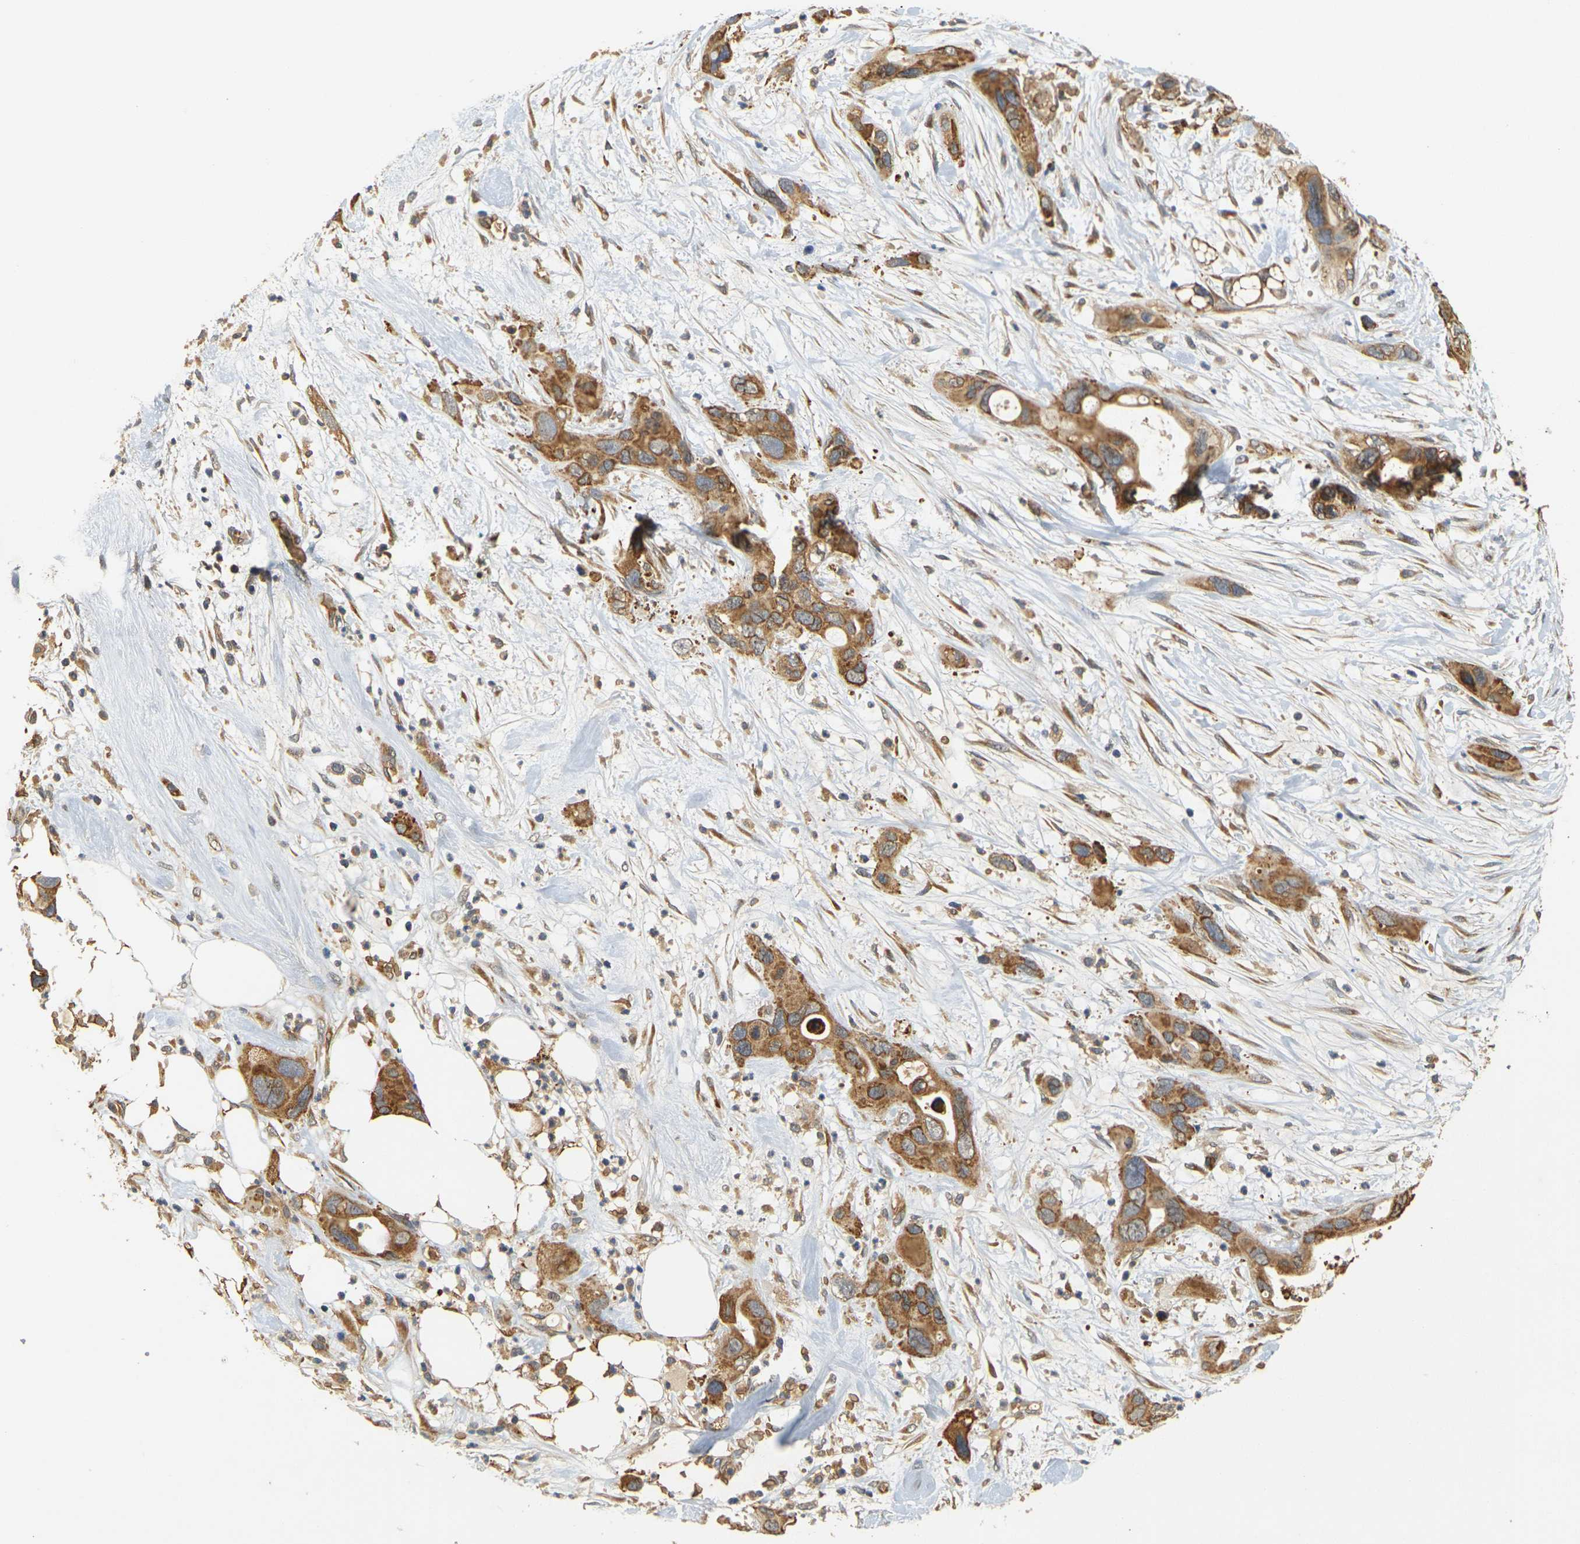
{"staining": {"intensity": "moderate", "quantity": ">75%", "location": "cytoplasmic/membranous"}, "tissue": "pancreatic cancer", "cell_type": "Tumor cells", "image_type": "cancer", "snomed": [{"axis": "morphology", "description": "Adenocarcinoma, NOS"}, {"axis": "topography", "description": "Pancreas"}], "caption": "Approximately >75% of tumor cells in pancreatic adenocarcinoma display moderate cytoplasmic/membranous protein staining as visualized by brown immunohistochemical staining.", "gene": "MEGF9", "patient": {"sex": "female", "age": 71}}